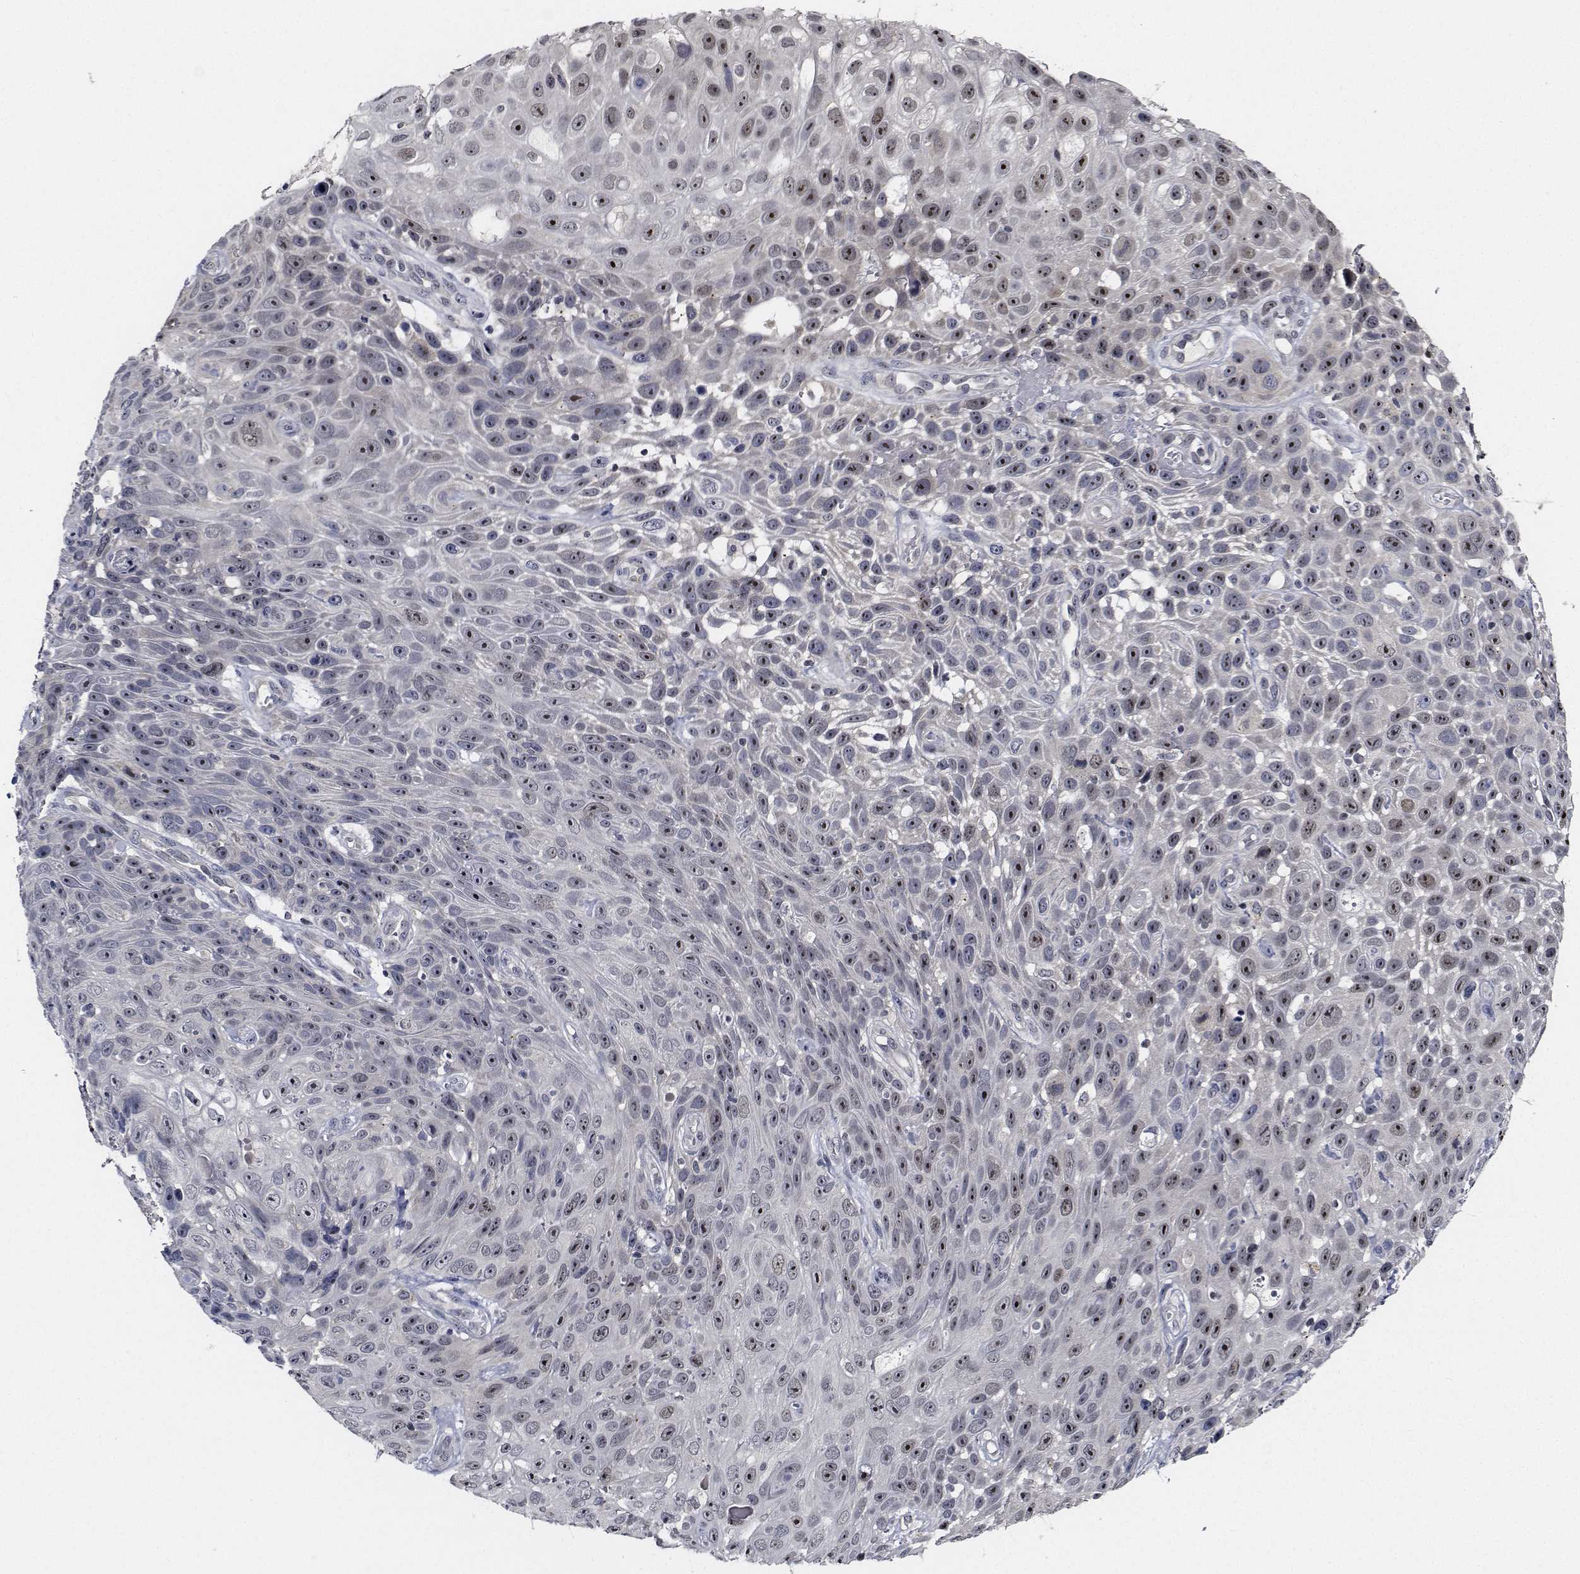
{"staining": {"intensity": "moderate", "quantity": ">75%", "location": "nuclear"}, "tissue": "skin cancer", "cell_type": "Tumor cells", "image_type": "cancer", "snomed": [{"axis": "morphology", "description": "Squamous cell carcinoma, NOS"}, {"axis": "topography", "description": "Skin"}], "caption": "A medium amount of moderate nuclear expression is present in about >75% of tumor cells in skin cancer tissue. (IHC, brightfield microscopy, high magnification).", "gene": "NVL", "patient": {"sex": "male", "age": 82}}